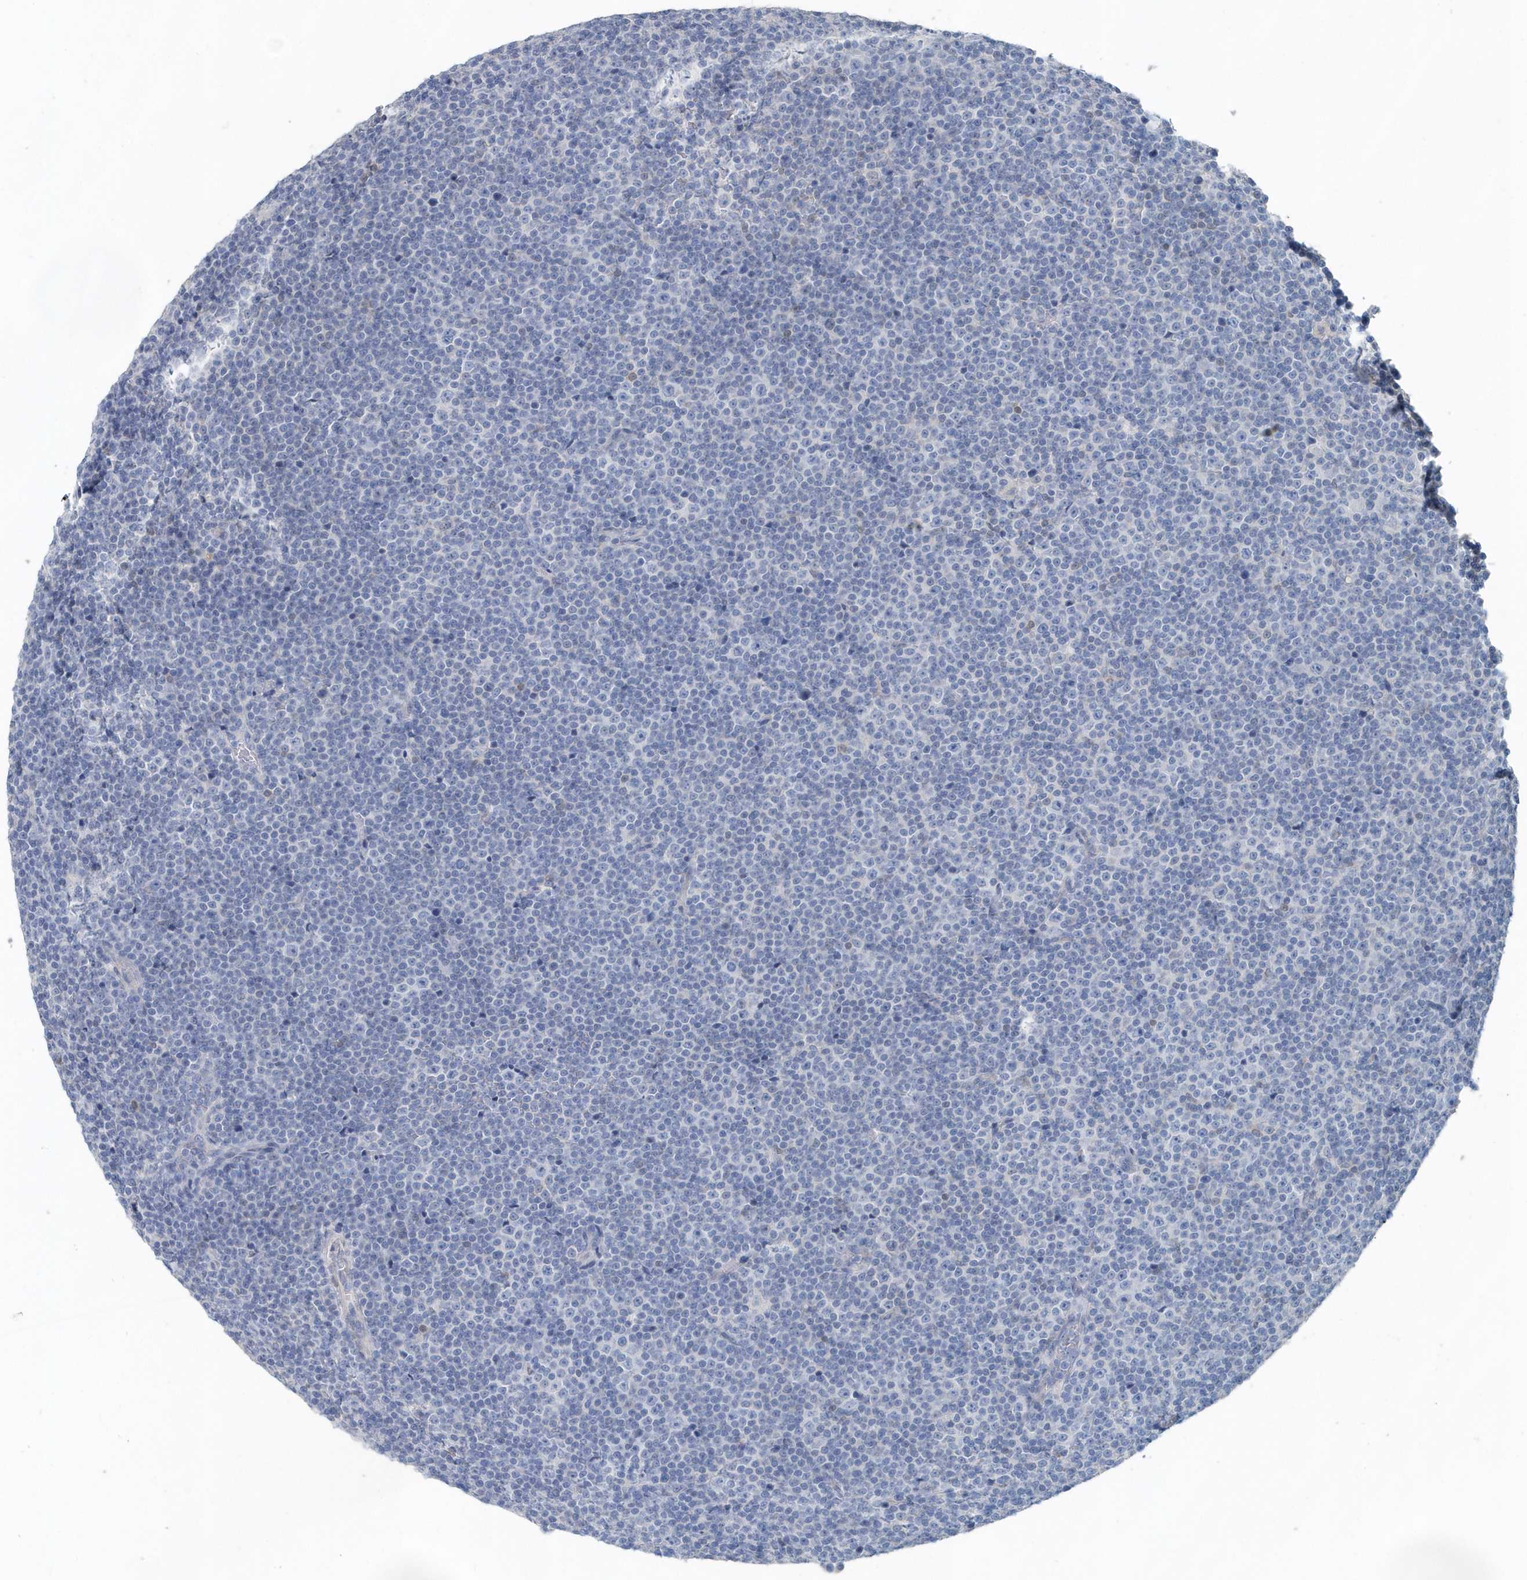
{"staining": {"intensity": "negative", "quantity": "none", "location": "none"}, "tissue": "lymphoma", "cell_type": "Tumor cells", "image_type": "cancer", "snomed": [{"axis": "morphology", "description": "Malignant lymphoma, non-Hodgkin's type, Low grade"}, {"axis": "topography", "description": "Lymph node"}], "caption": "Immunohistochemical staining of human low-grade malignant lymphoma, non-Hodgkin's type displays no significant staining in tumor cells.", "gene": "PFN2", "patient": {"sex": "female", "age": 67}}